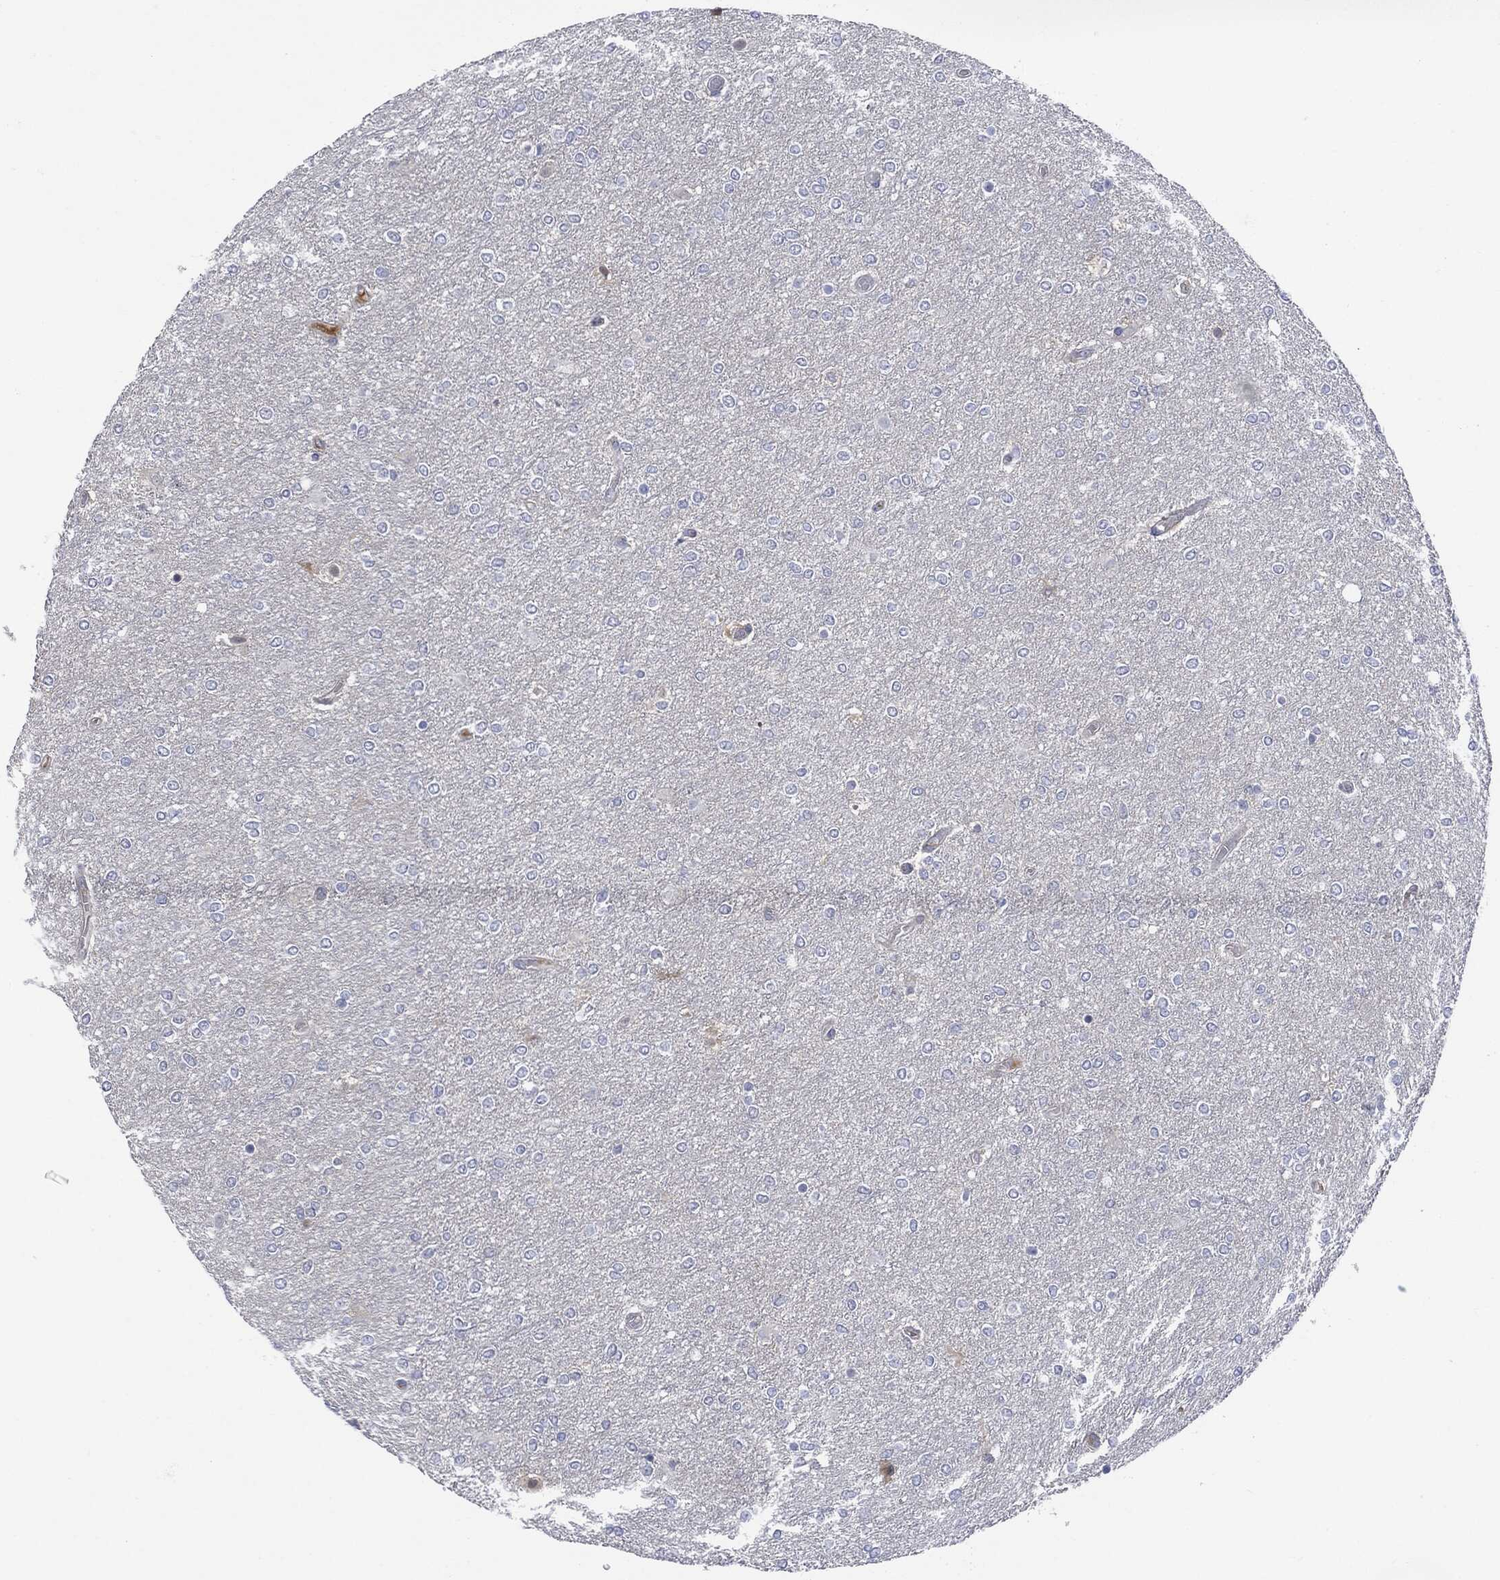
{"staining": {"intensity": "negative", "quantity": "none", "location": "none"}, "tissue": "glioma", "cell_type": "Tumor cells", "image_type": "cancer", "snomed": [{"axis": "morphology", "description": "Glioma, malignant, High grade"}, {"axis": "topography", "description": "Brain"}], "caption": "This is an immunohistochemistry histopathology image of malignant glioma (high-grade). There is no expression in tumor cells.", "gene": "BTK", "patient": {"sex": "female", "age": 61}}